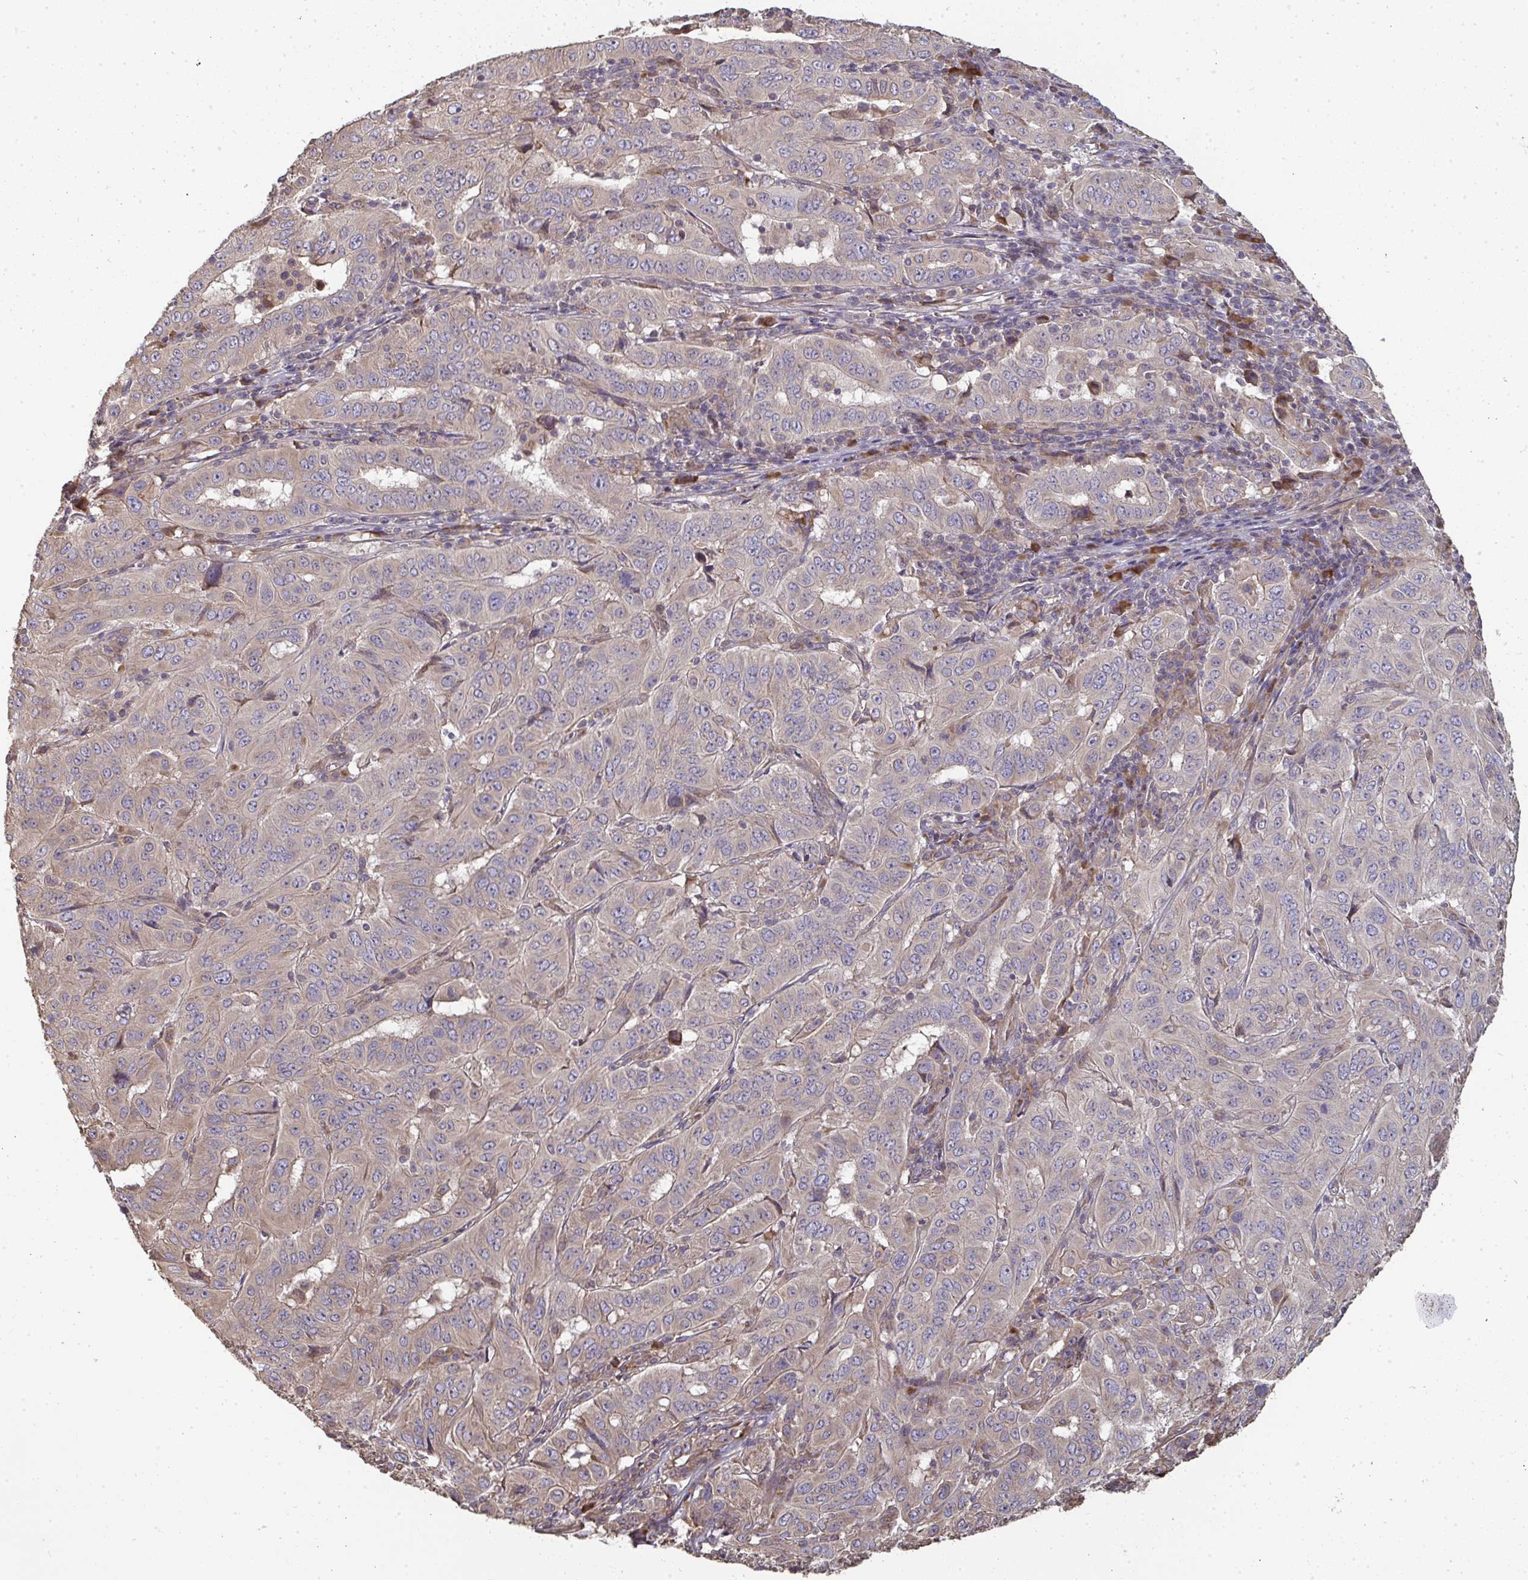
{"staining": {"intensity": "weak", "quantity": "25%-75%", "location": "cytoplasmic/membranous"}, "tissue": "pancreatic cancer", "cell_type": "Tumor cells", "image_type": "cancer", "snomed": [{"axis": "morphology", "description": "Adenocarcinoma, NOS"}, {"axis": "topography", "description": "Pancreas"}], "caption": "IHC of human pancreatic cancer (adenocarcinoma) displays low levels of weak cytoplasmic/membranous staining in about 25%-75% of tumor cells.", "gene": "ZFYVE28", "patient": {"sex": "male", "age": 63}}